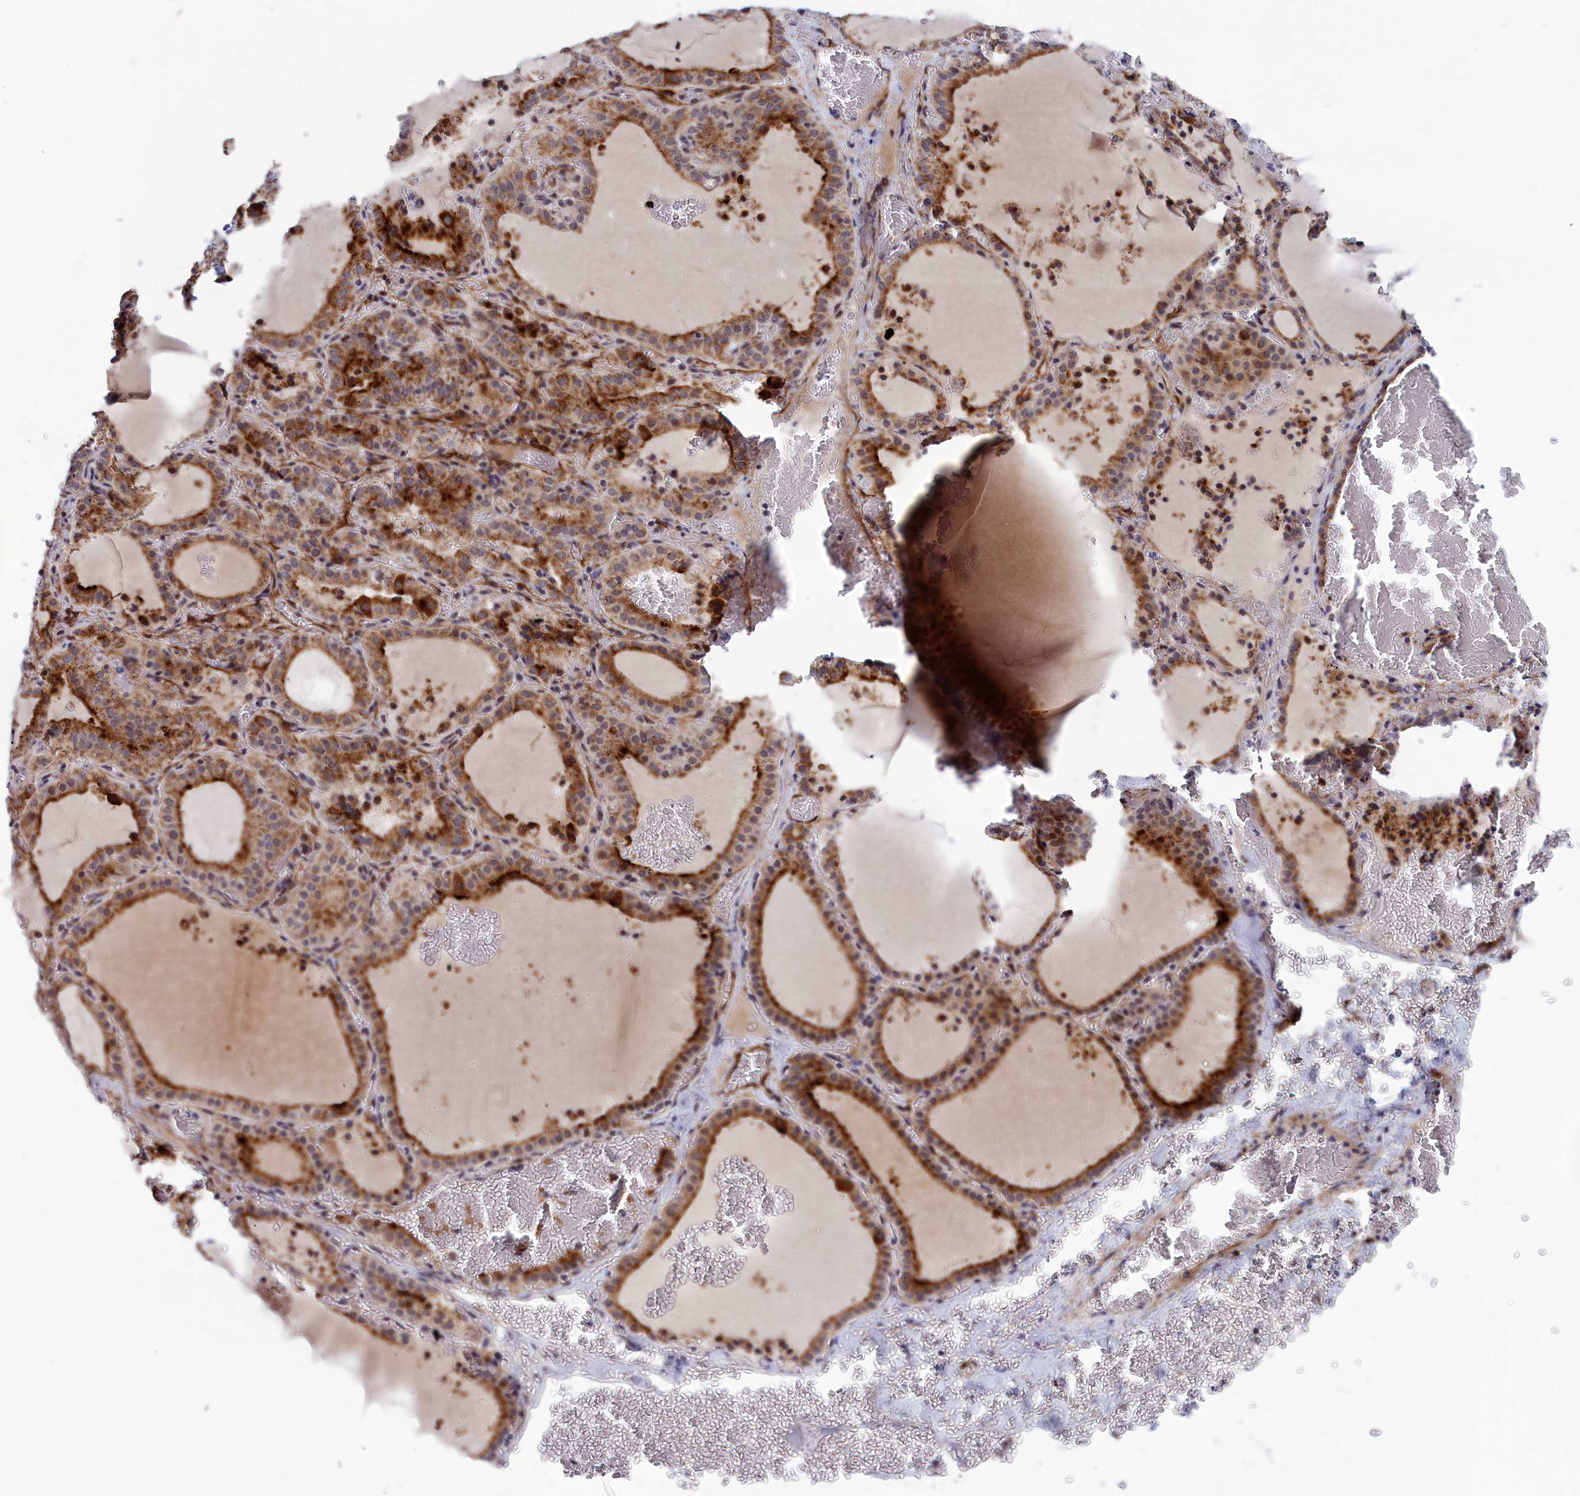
{"staining": {"intensity": "moderate", "quantity": ">75%", "location": "cytoplasmic/membranous"}, "tissue": "thyroid gland", "cell_type": "Glandular cells", "image_type": "normal", "snomed": [{"axis": "morphology", "description": "Normal tissue, NOS"}, {"axis": "topography", "description": "Thyroid gland"}], "caption": "Glandular cells demonstrate moderate cytoplasmic/membranous staining in approximately >75% of cells in unremarkable thyroid gland. The staining was performed using DAB (3,3'-diaminobenzidine), with brown indicating positive protein expression. Nuclei are stained blue with hematoxylin.", "gene": "PPAN", "patient": {"sex": "female", "age": 39}}